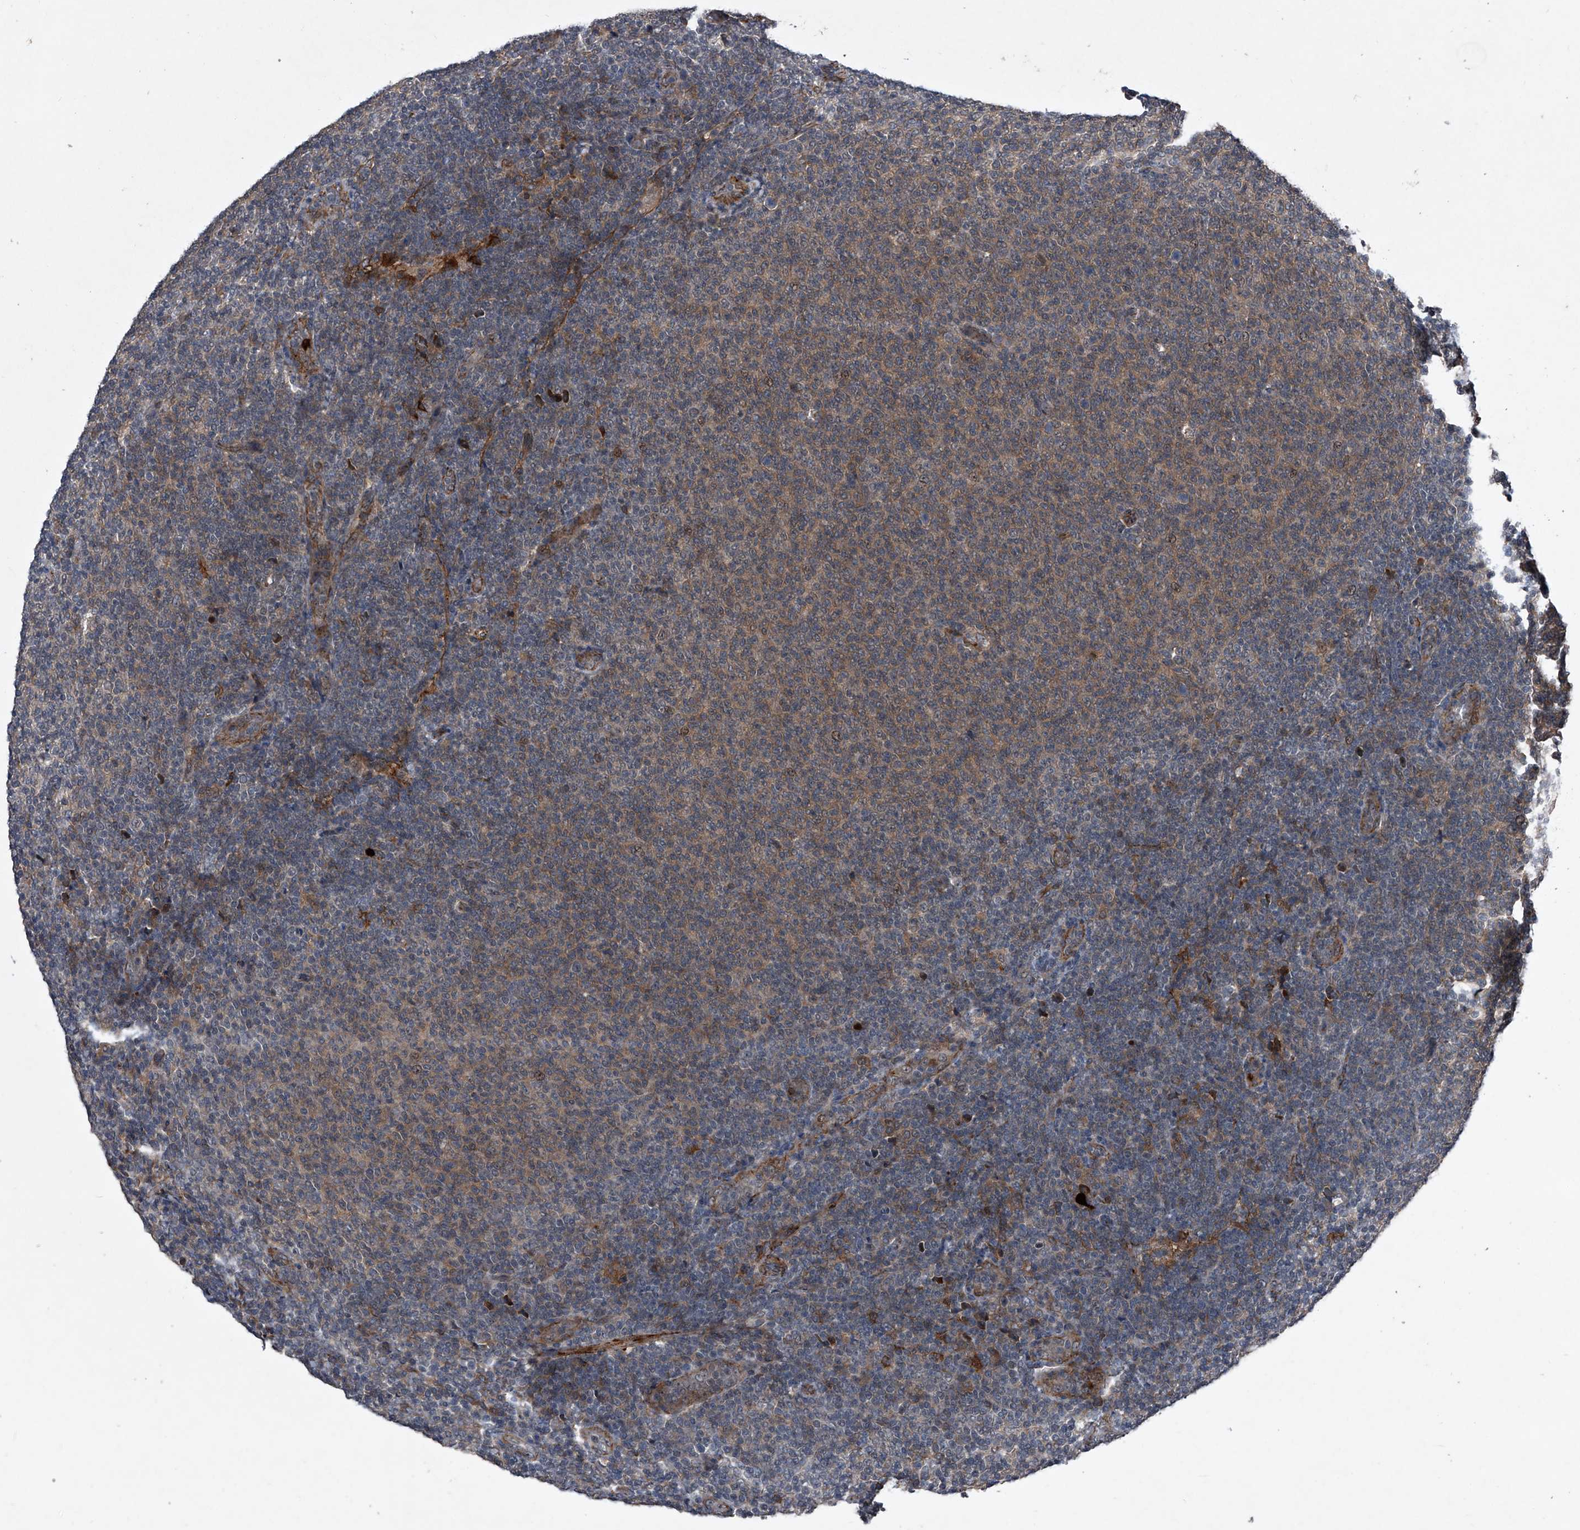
{"staining": {"intensity": "weak", "quantity": "25%-75%", "location": "cytoplasmic/membranous"}, "tissue": "lymphoma", "cell_type": "Tumor cells", "image_type": "cancer", "snomed": [{"axis": "morphology", "description": "Malignant lymphoma, non-Hodgkin's type, Low grade"}, {"axis": "topography", "description": "Lymph node"}], "caption": "Low-grade malignant lymphoma, non-Hodgkin's type tissue shows weak cytoplasmic/membranous positivity in approximately 25%-75% of tumor cells, visualized by immunohistochemistry. The staining was performed using DAB (3,3'-diaminobenzidine) to visualize the protein expression in brown, while the nuclei were stained in blue with hematoxylin (Magnification: 20x).", "gene": "MAPKAP1", "patient": {"sex": "male", "age": 66}}